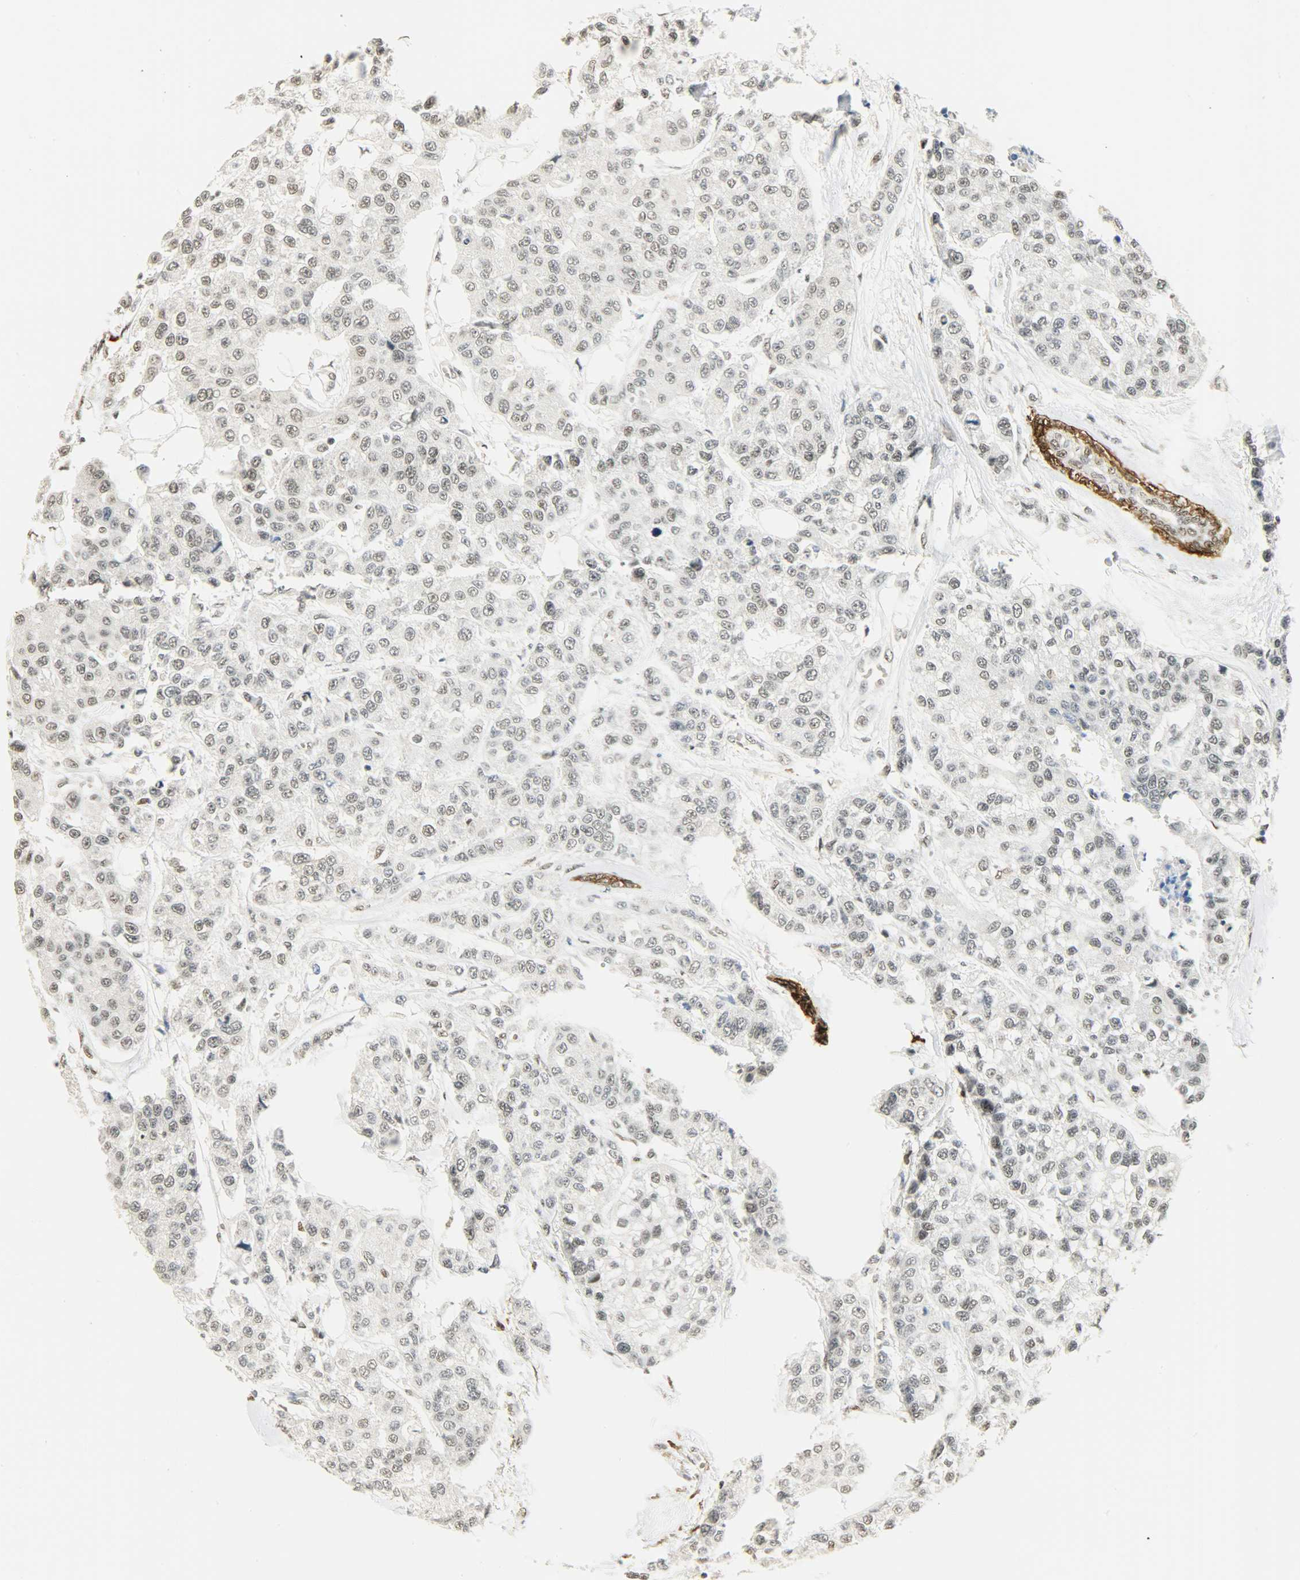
{"staining": {"intensity": "weak", "quantity": "25%-75%", "location": "nuclear"}, "tissue": "breast cancer", "cell_type": "Tumor cells", "image_type": "cancer", "snomed": [{"axis": "morphology", "description": "Duct carcinoma"}, {"axis": "topography", "description": "Breast"}], "caption": "Breast infiltrating ductal carcinoma stained with IHC exhibits weak nuclear positivity in about 25%-75% of tumor cells.", "gene": "NGFR", "patient": {"sex": "female", "age": 51}}